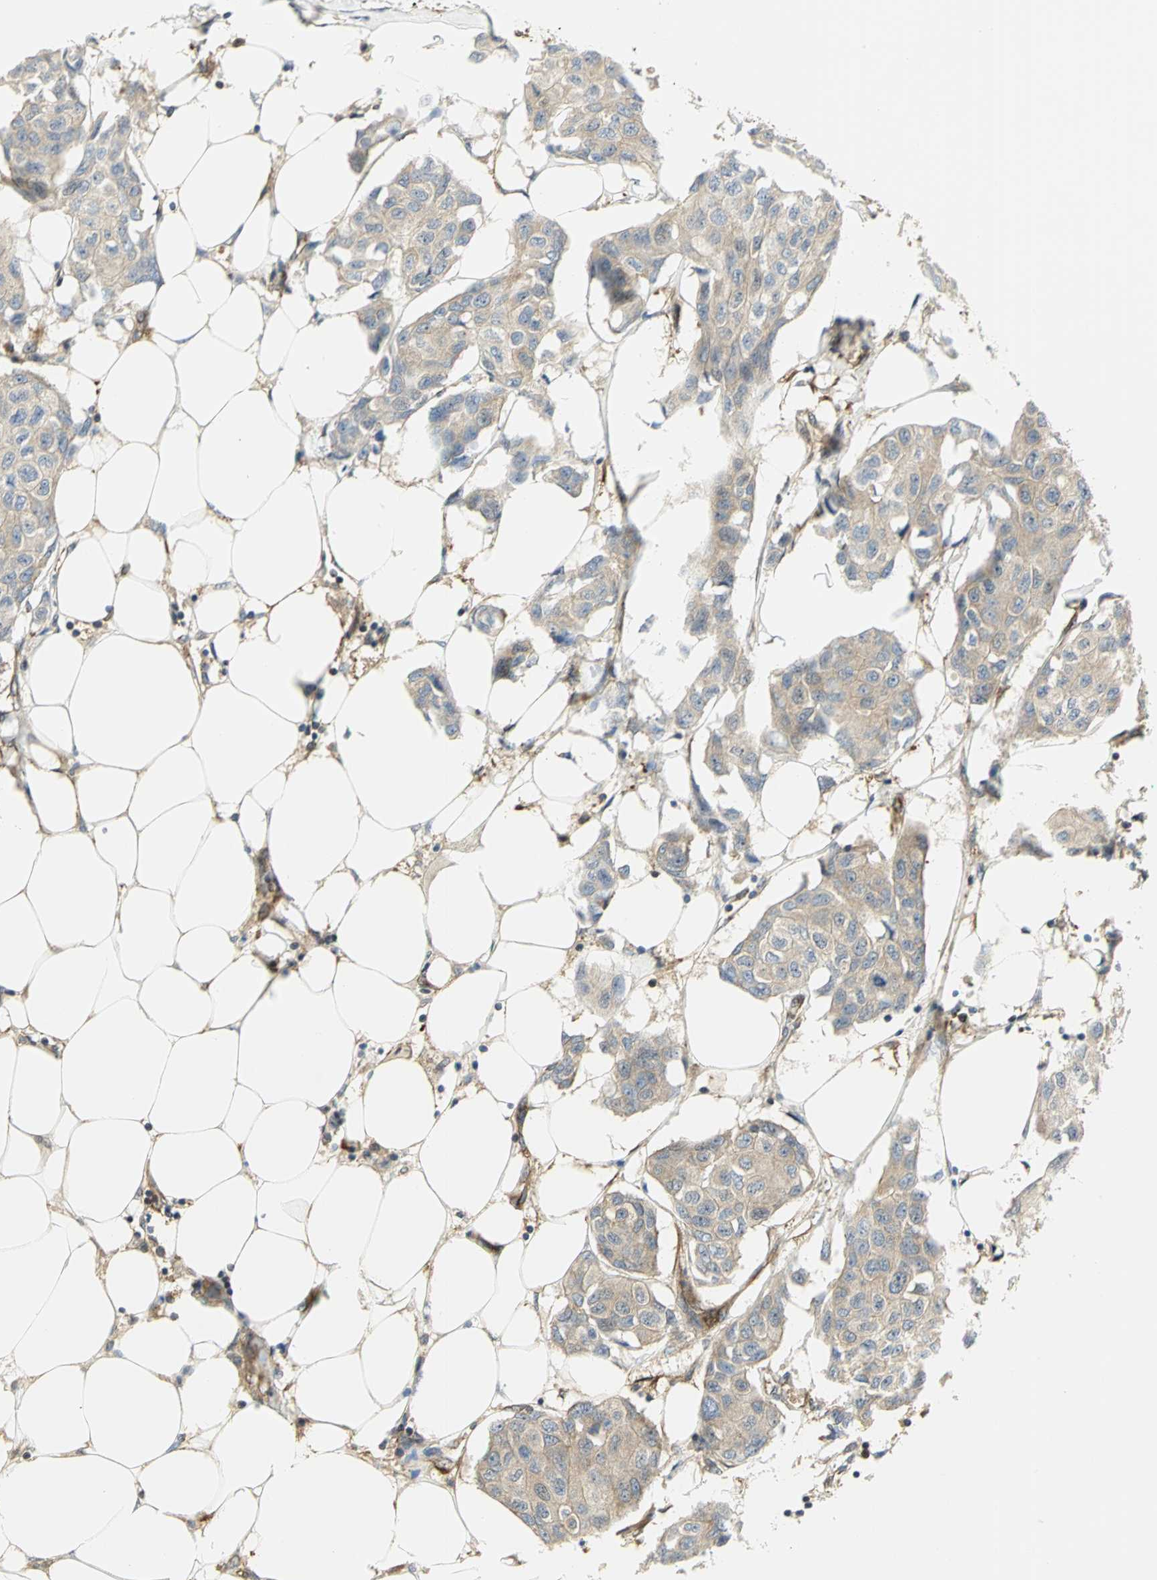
{"staining": {"intensity": "moderate", "quantity": ">75%", "location": "cytoplasmic/membranous"}, "tissue": "breast cancer", "cell_type": "Tumor cells", "image_type": "cancer", "snomed": [{"axis": "morphology", "description": "Duct carcinoma"}, {"axis": "topography", "description": "Breast"}], "caption": "Breast cancer (invasive ductal carcinoma) stained with immunohistochemistry (IHC) demonstrates moderate cytoplasmic/membranous positivity in about >75% of tumor cells. The staining was performed using DAB, with brown indicating positive protein expression. Nuclei are stained blue with hematoxylin.", "gene": "EEA1", "patient": {"sex": "female", "age": 80}}